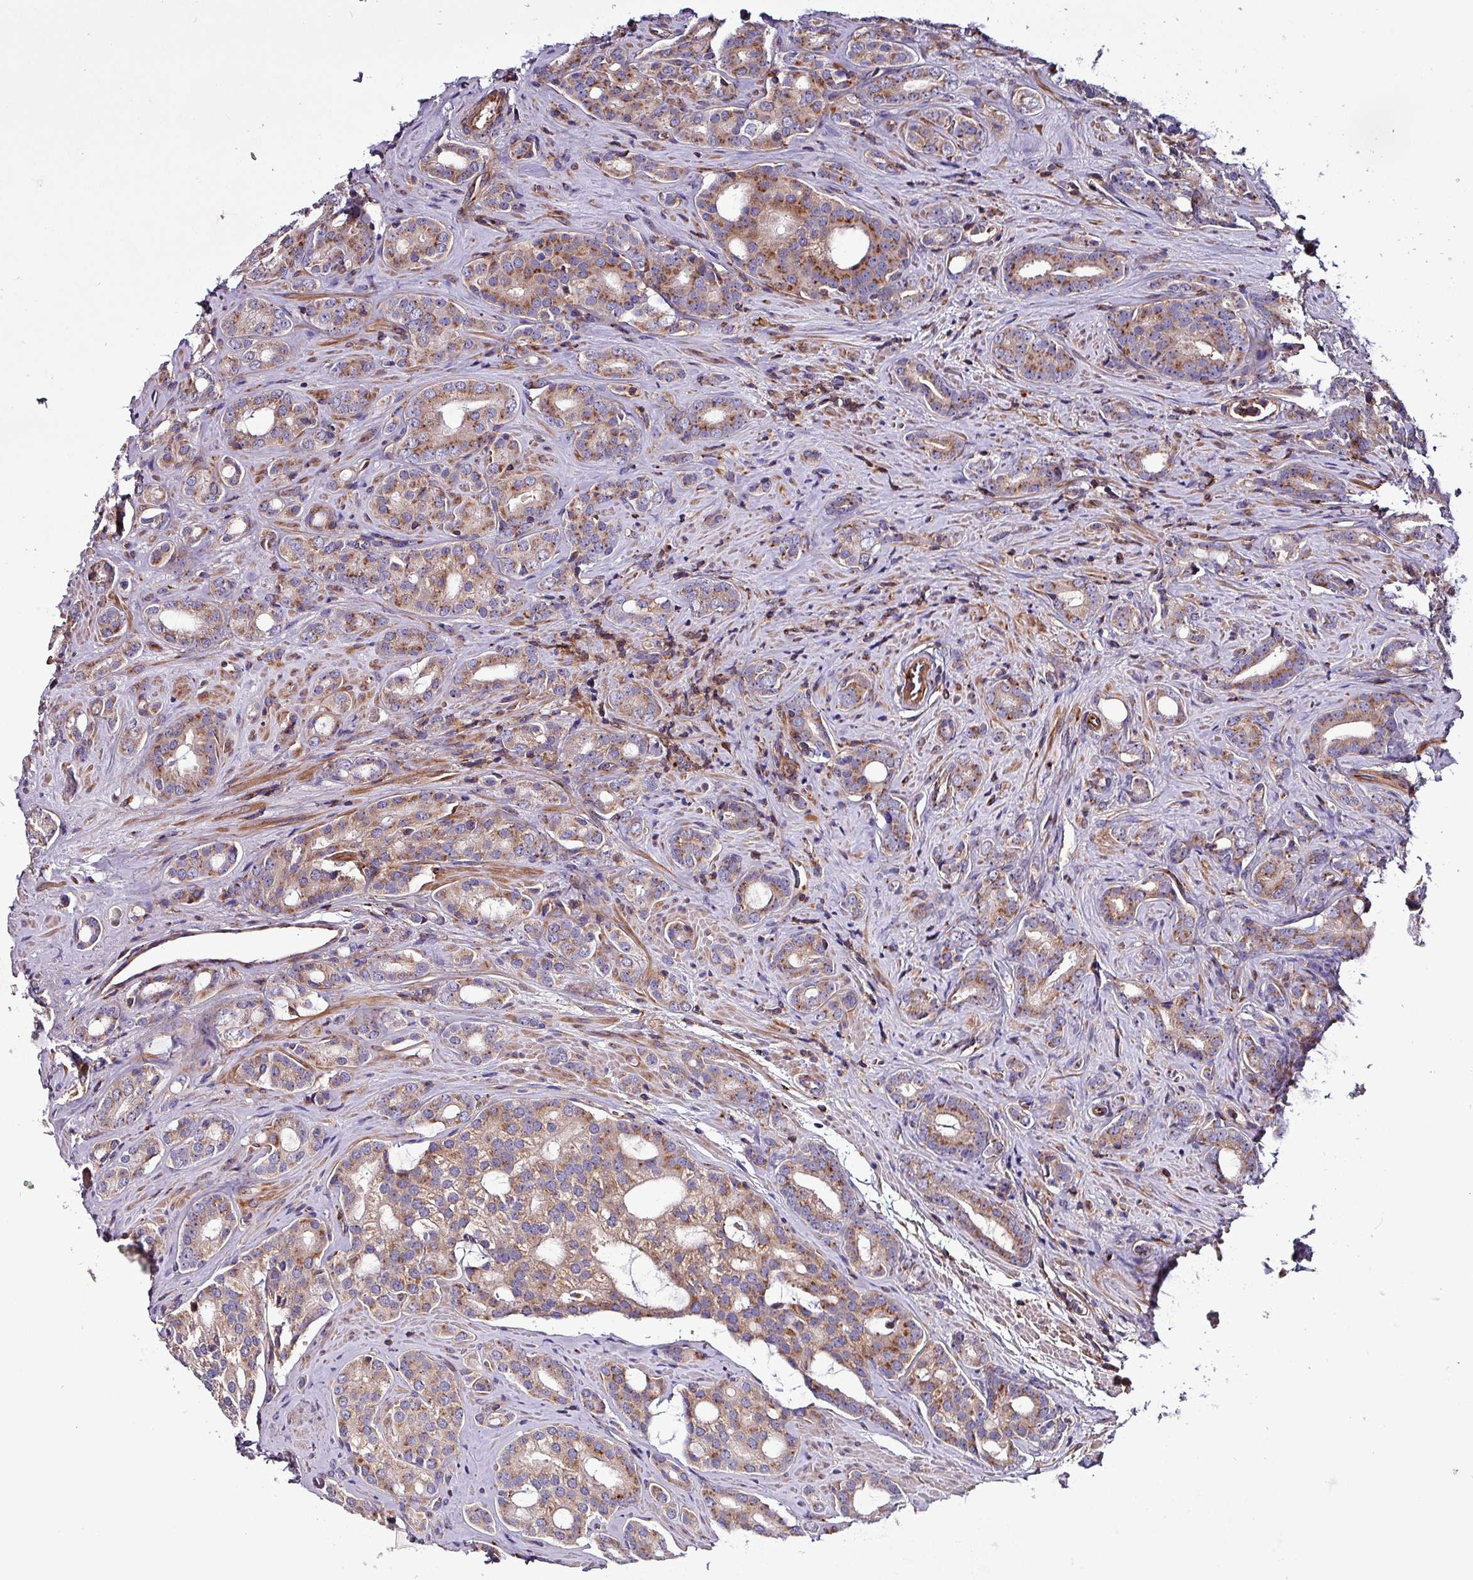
{"staining": {"intensity": "moderate", "quantity": ">75%", "location": "cytoplasmic/membranous"}, "tissue": "prostate cancer", "cell_type": "Tumor cells", "image_type": "cancer", "snomed": [{"axis": "morphology", "description": "Adenocarcinoma, High grade"}, {"axis": "topography", "description": "Prostate"}], "caption": "Prostate cancer (adenocarcinoma (high-grade)) stained for a protein (brown) demonstrates moderate cytoplasmic/membranous positive expression in about >75% of tumor cells.", "gene": "VAMP4", "patient": {"sex": "male", "age": 63}}